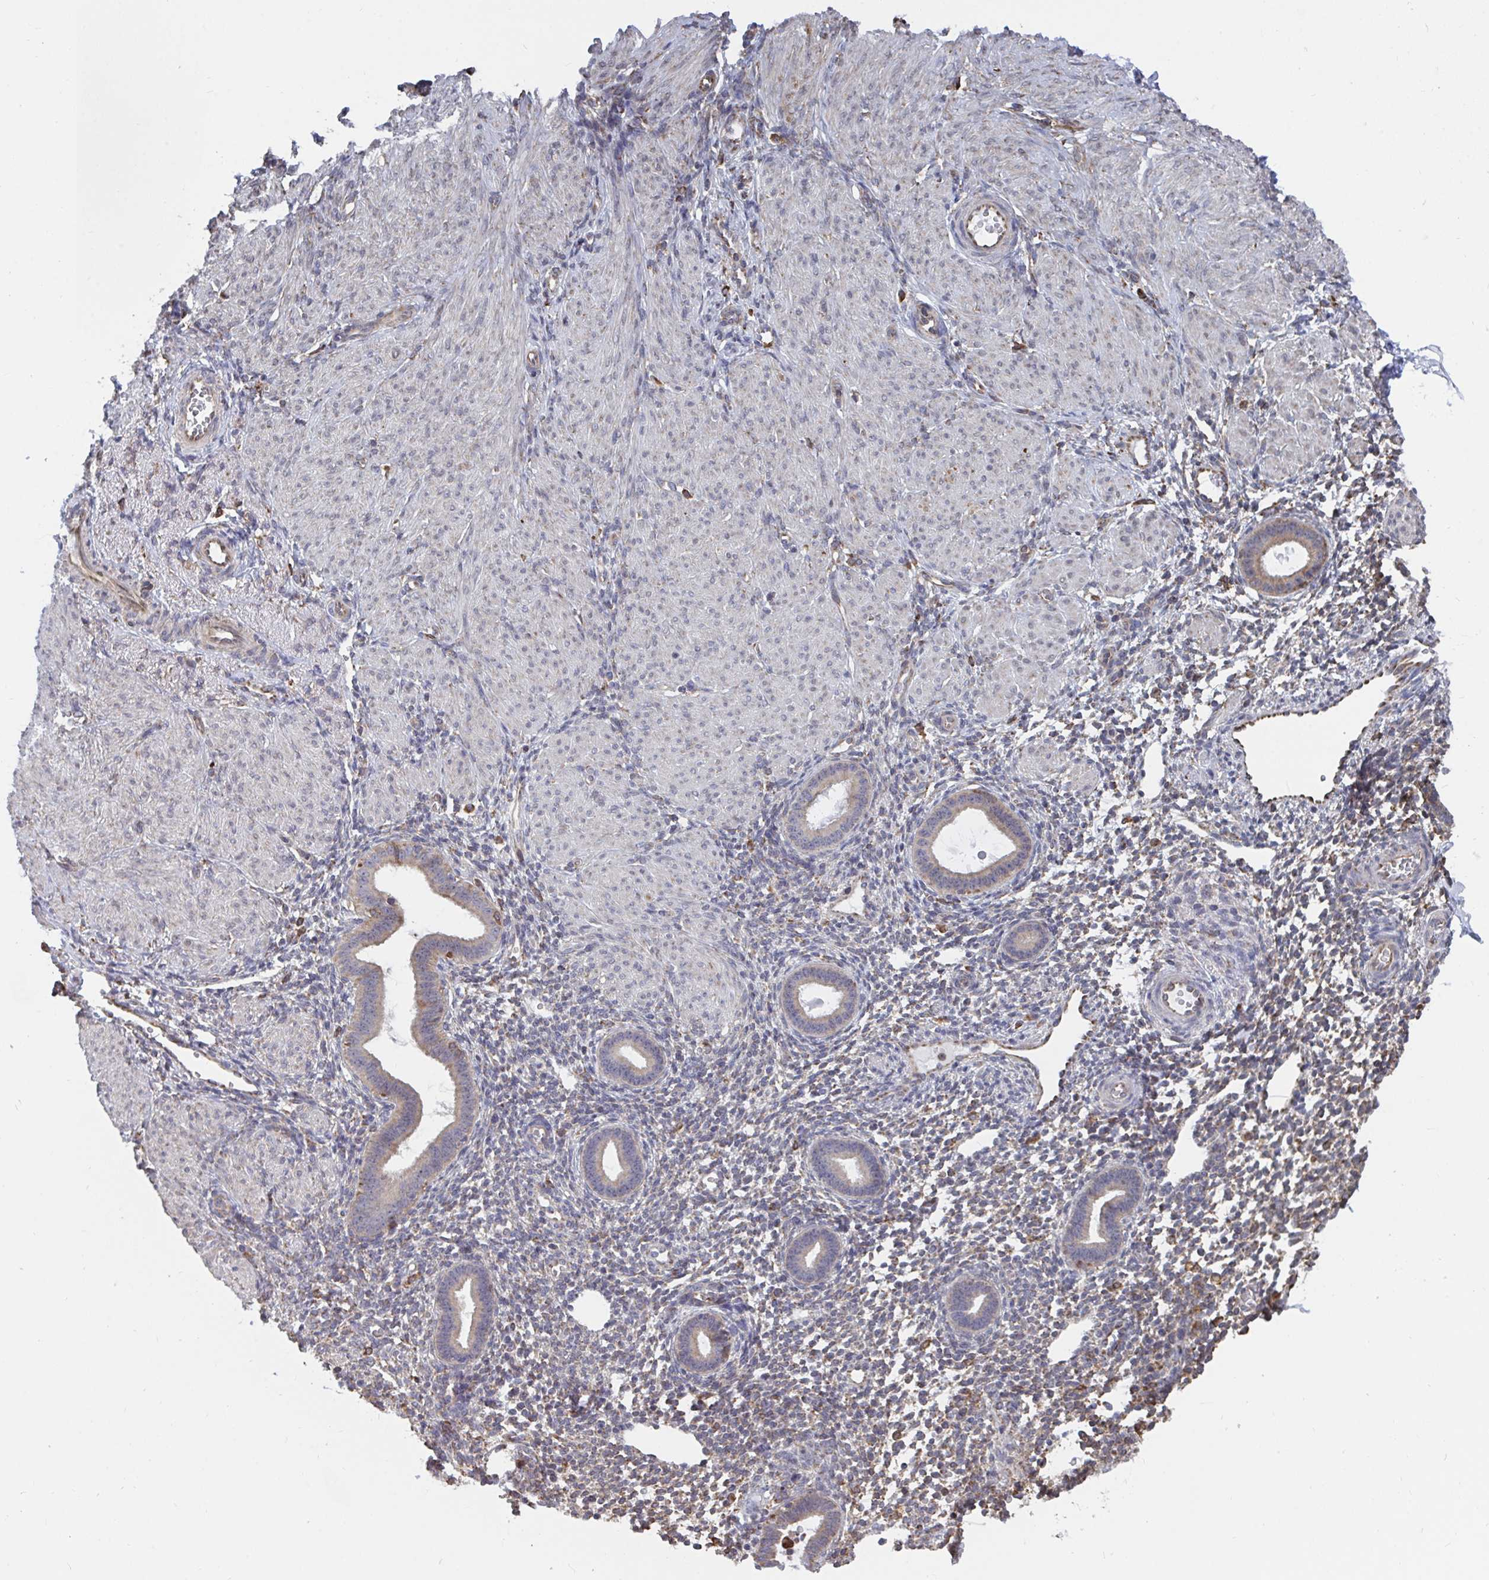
{"staining": {"intensity": "negative", "quantity": "none", "location": "none"}, "tissue": "endometrium", "cell_type": "Cells in endometrial stroma", "image_type": "normal", "snomed": [{"axis": "morphology", "description": "Normal tissue, NOS"}, {"axis": "topography", "description": "Endometrium"}], "caption": "Cells in endometrial stroma are negative for brown protein staining in benign endometrium. (DAB (3,3'-diaminobenzidine) immunohistochemistry visualized using brightfield microscopy, high magnification).", "gene": "ELAVL1", "patient": {"sex": "female", "age": 36}}